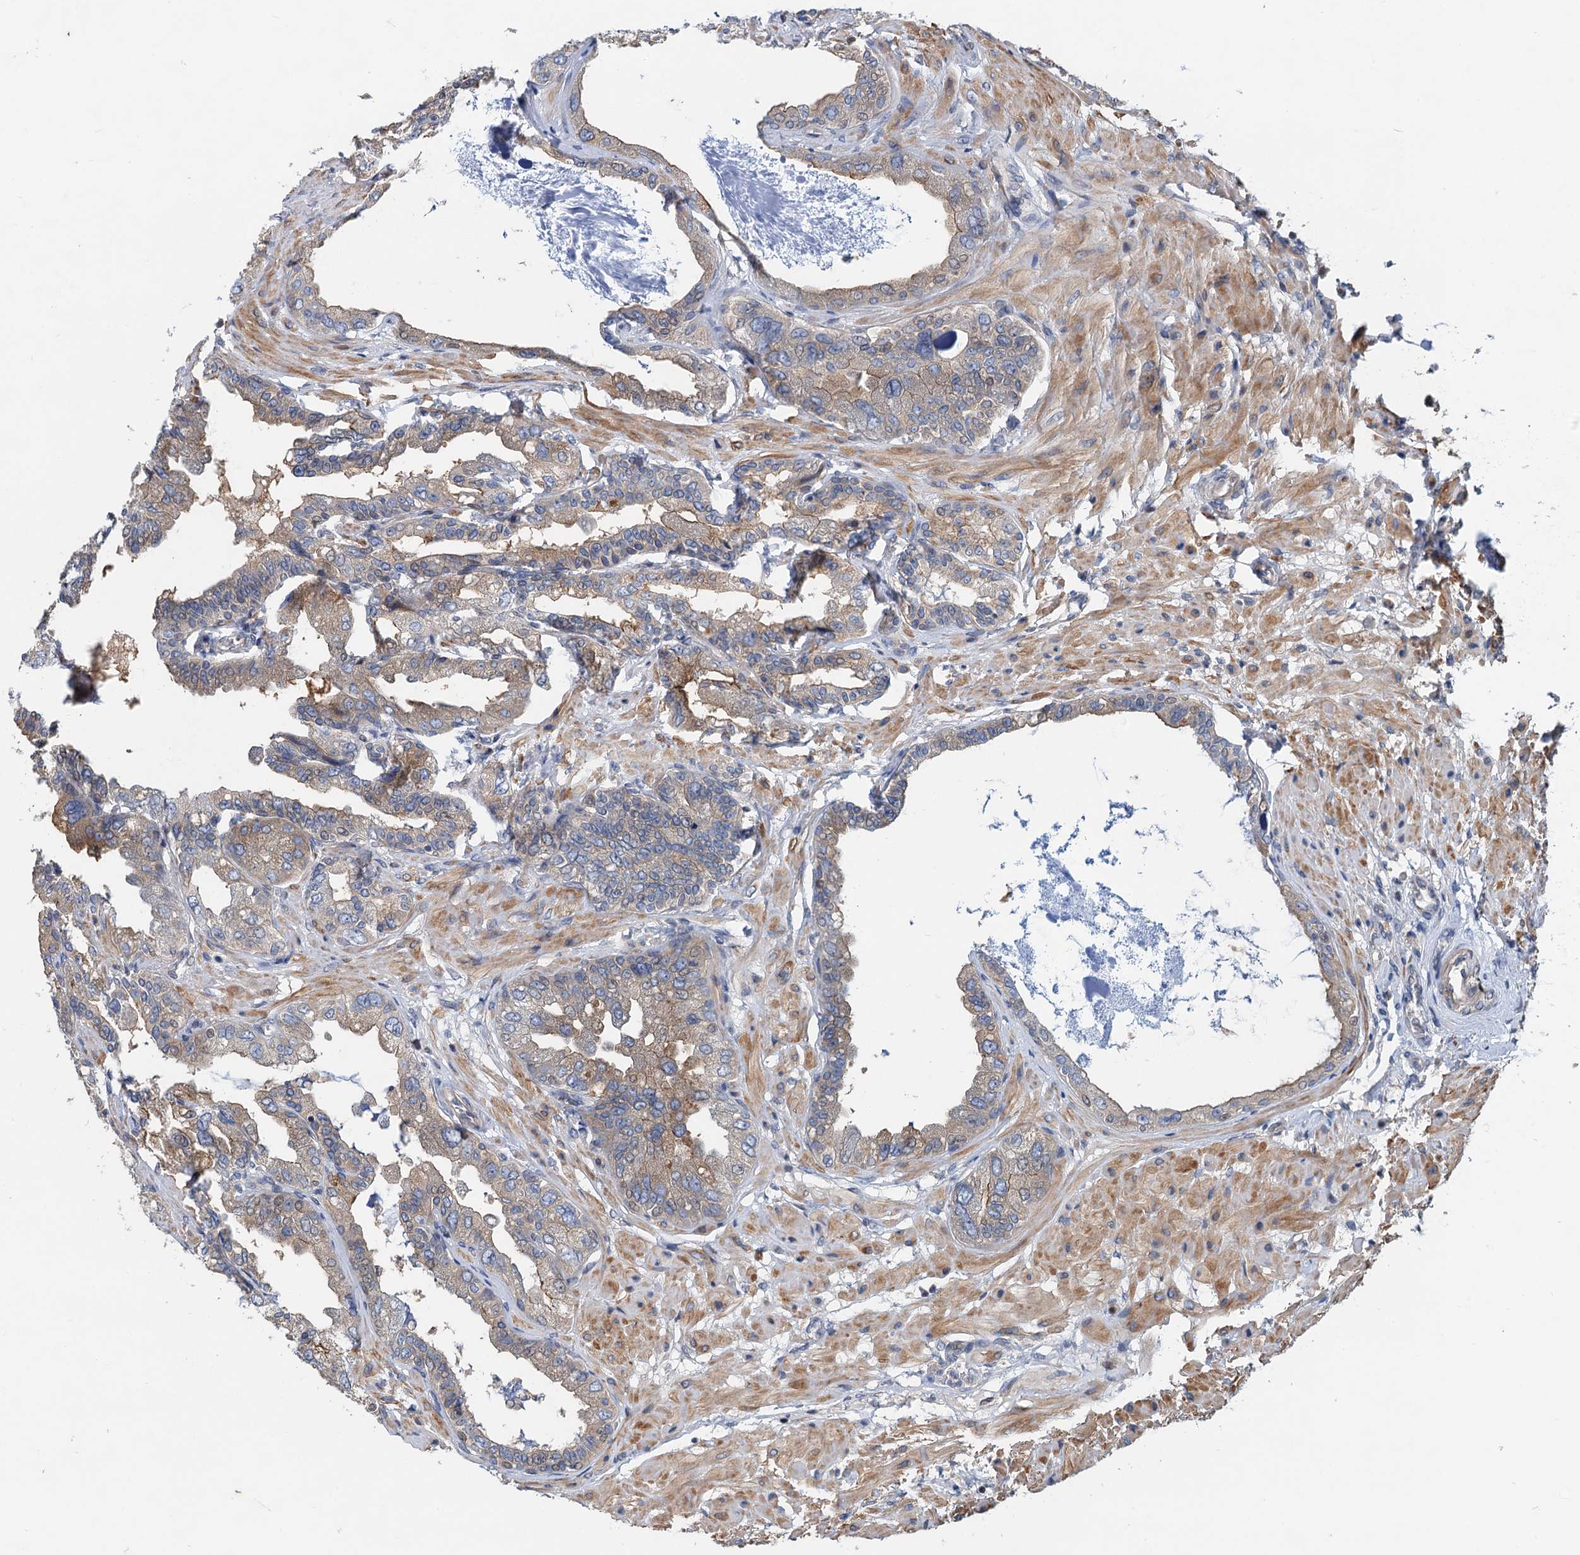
{"staining": {"intensity": "moderate", "quantity": "25%-75%", "location": "cytoplasmic/membranous"}, "tissue": "seminal vesicle", "cell_type": "Glandular cells", "image_type": "normal", "snomed": [{"axis": "morphology", "description": "Normal tissue, NOS"}, {"axis": "topography", "description": "Seminal veicle"}], "caption": "Seminal vesicle stained with a brown dye exhibits moderate cytoplasmic/membranous positive staining in about 25%-75% of glandular cells.", "gene": "NBEA", "patient": {"sex": "male", "age": 63}}